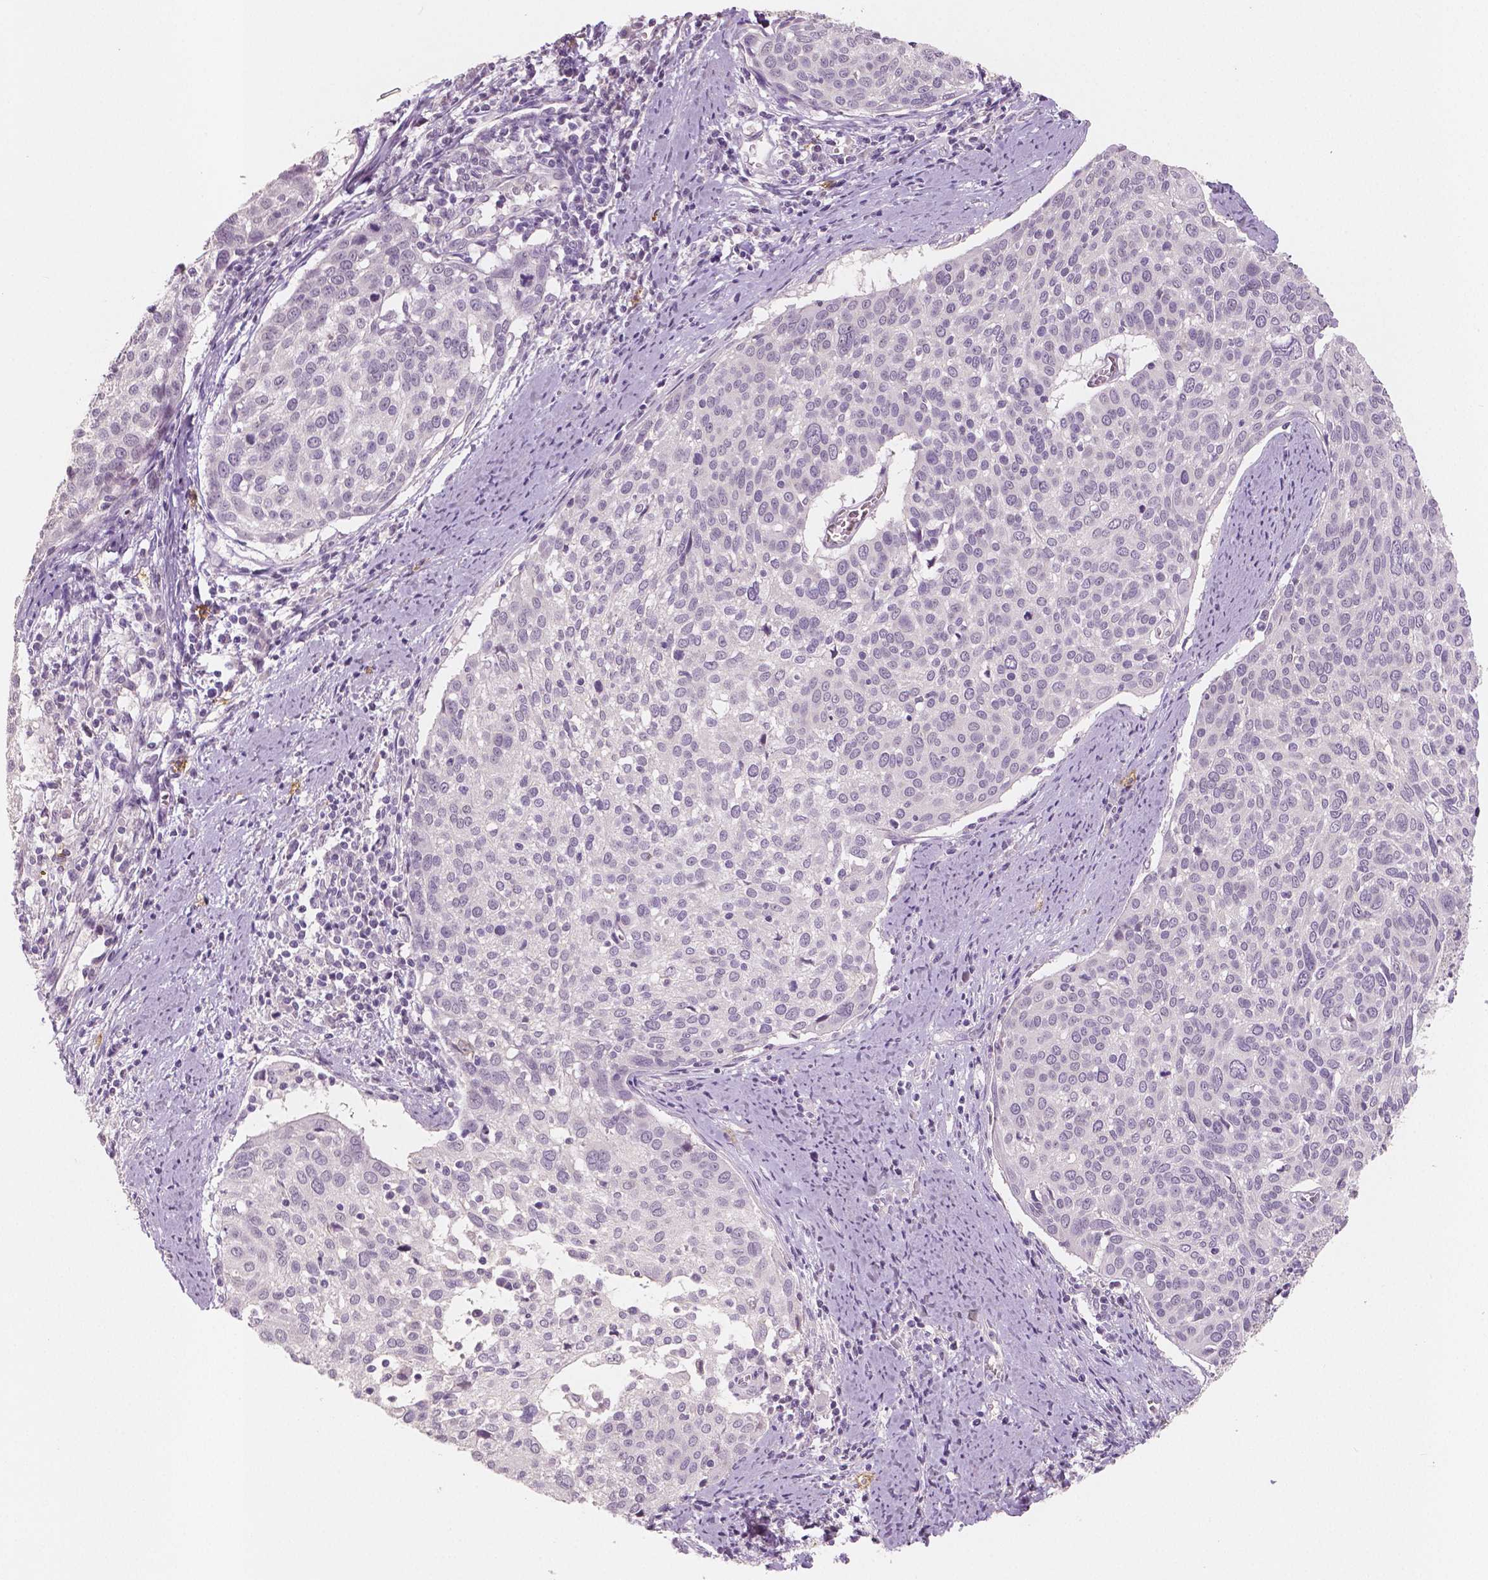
{"staining": {"intensity": "negative", "quantity": "none", "location": "none"}, "tissue": "cervical cancer", "cell_type": "Tumor cells", "image_type": "cancer", "snomed": [{"axis": "morphology", "description": "Squamous cell carcinoma, NOS"}, {"axis": "topography", "description": "Cervix"}], "caption": "IHC image of neoplastic tissue: cervical squamous cell carcinoma stained with DAB reveals no significant protein staining in tumor cells. Nuclei are stained in blue.", "gene": "KIT", "patient": {"sex": "female", "age": 39}}